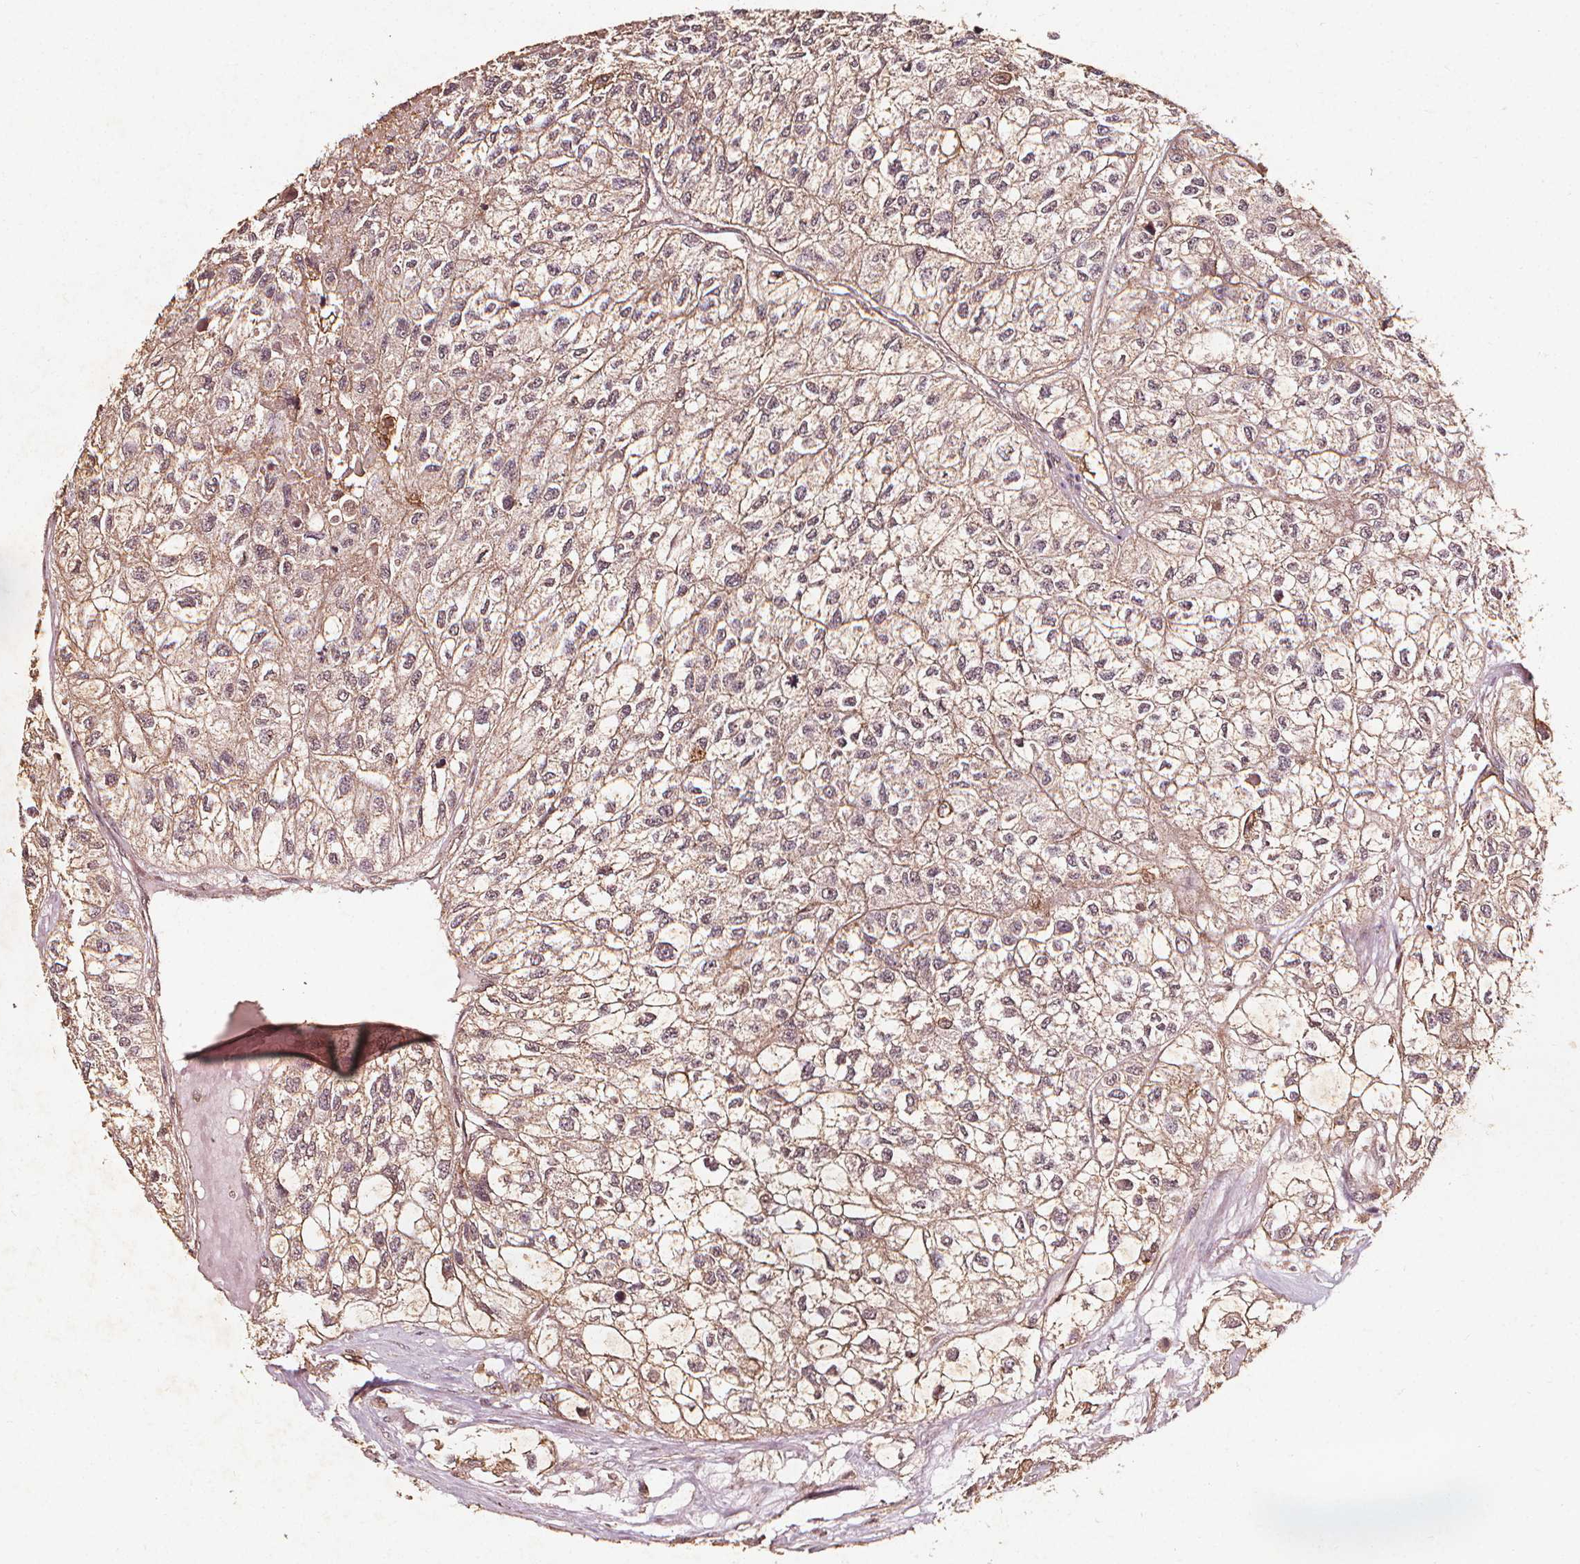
{"staining": {"intensity": "weak", "quantity": "25%-75%", "location": "cytoplasmic/membranous"}, "tissue": "renal cancer", "cell_type": "Tumor cells", "image_type": "cancer", "snomed": [{"axis": "morphology", "description": "Adenocarcinoma, NOS"}, {"axis": "topography", "description": "Kidney"}], "caption": "Tumor cells display weak cytoplasmic/membranous positivity in about 25%-75% of cells in adenocarcinoma (renal). The staining was performed using DAB, with brown indicating positive protein expression. Nuclei are stained blue with hematoxylin.", "gene": "ABCA1", "patient": {"sex": "male", "age": 56}}